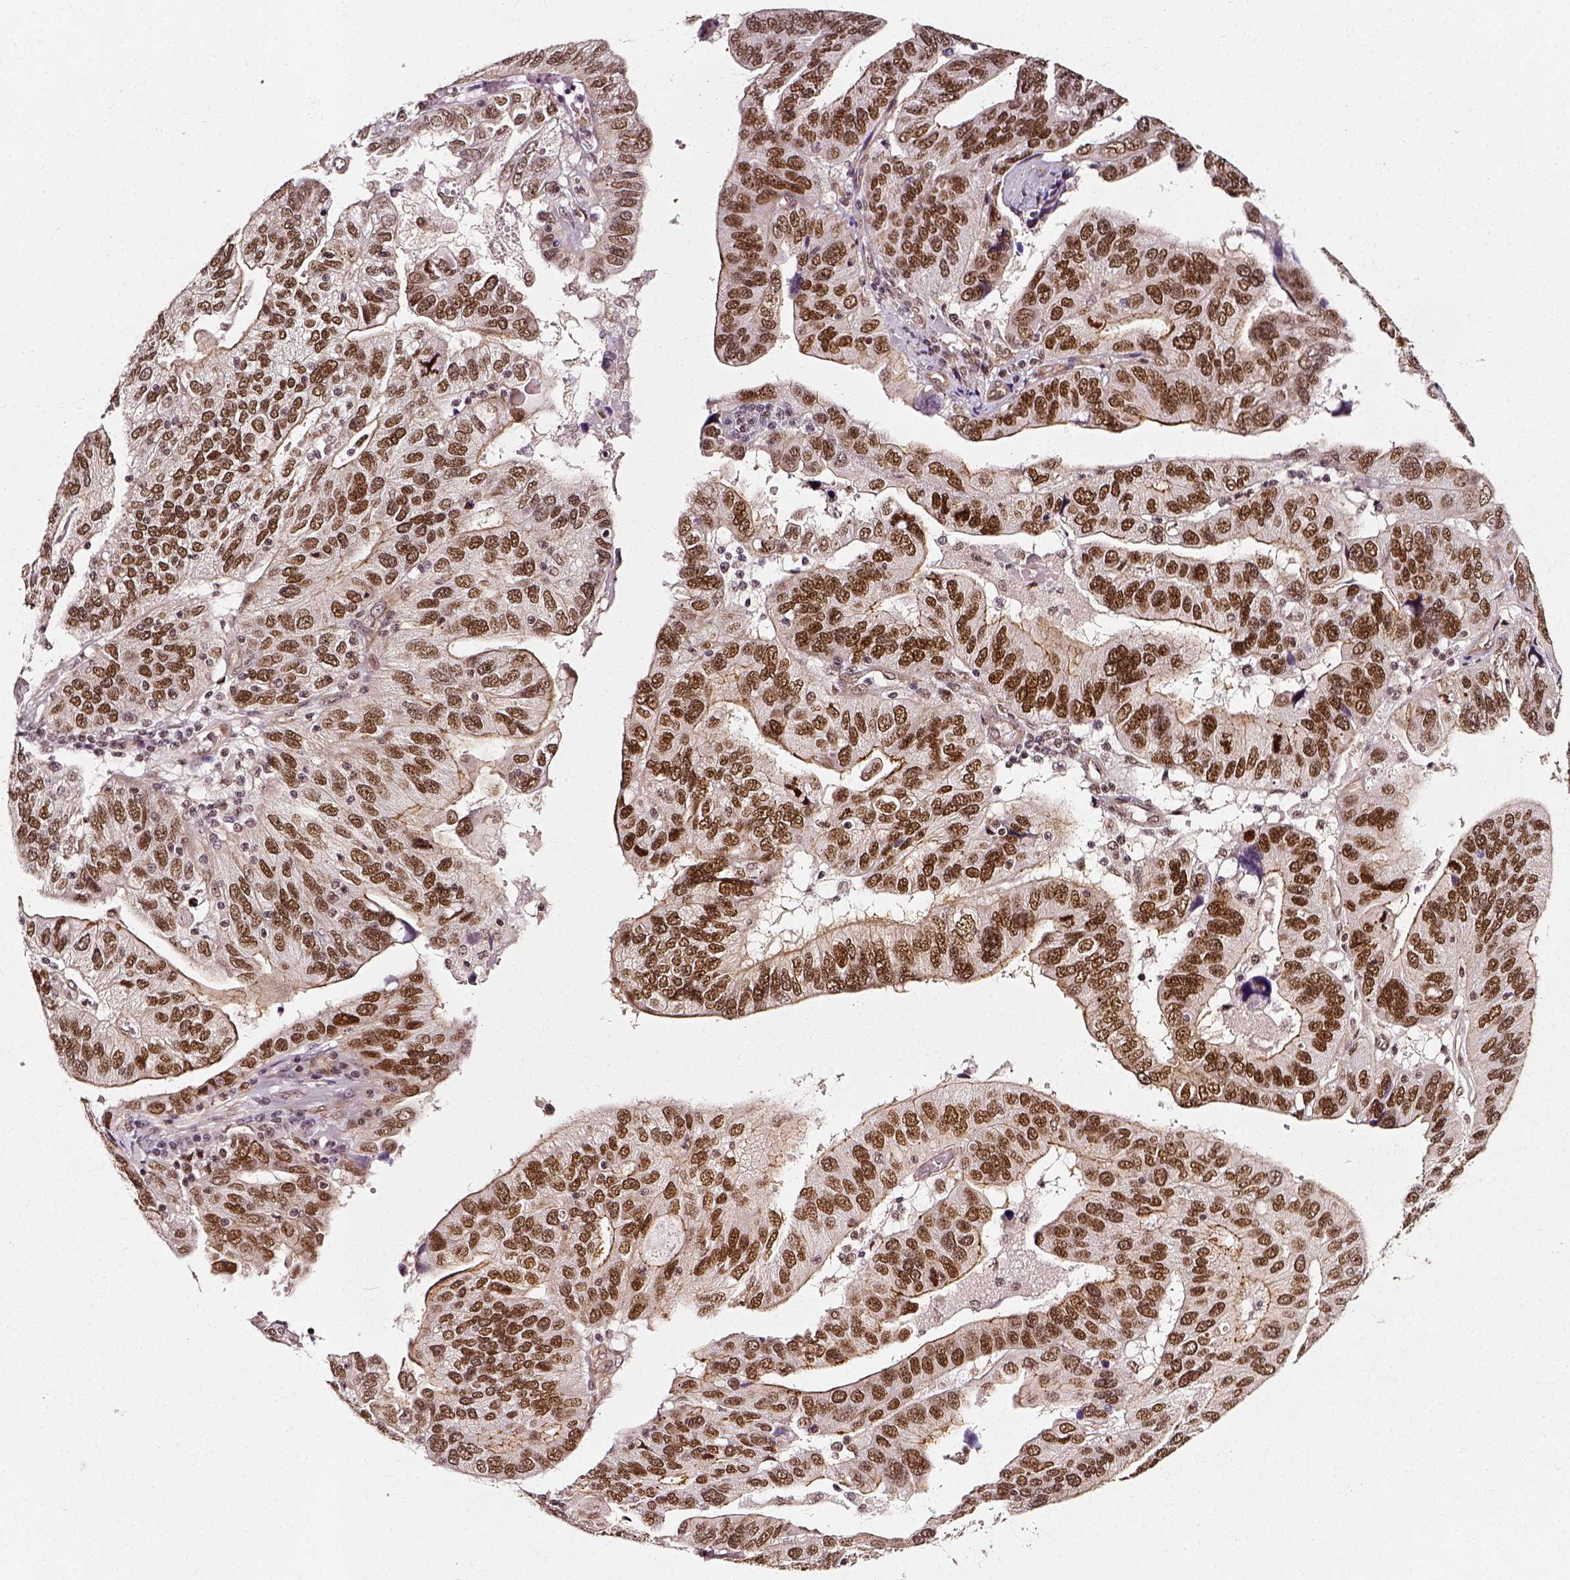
{"staining": {"intensity": "moderate", "quantity": ">75%", "location": "nuclear"}, "tissue": "ovarian cancer", "cell_type": "Tumor cells", "image_type": "cancer", "snomed": [{"axis": "morphology", "description": "Cystadenocarcinoma, serous, NOS"}, {"axis": "topography", "description": "Ovary"}], "caption": "Immunohistochemistry micrograph of ovarian cancer (serous cystadenocarcinoma) stained for a protein (brown), which displays medium levels of moderate nuclear staining in approximately >75% of tumor cells.", "gene": "NACC1", "patient": {"sex": "female", "age": 79}}